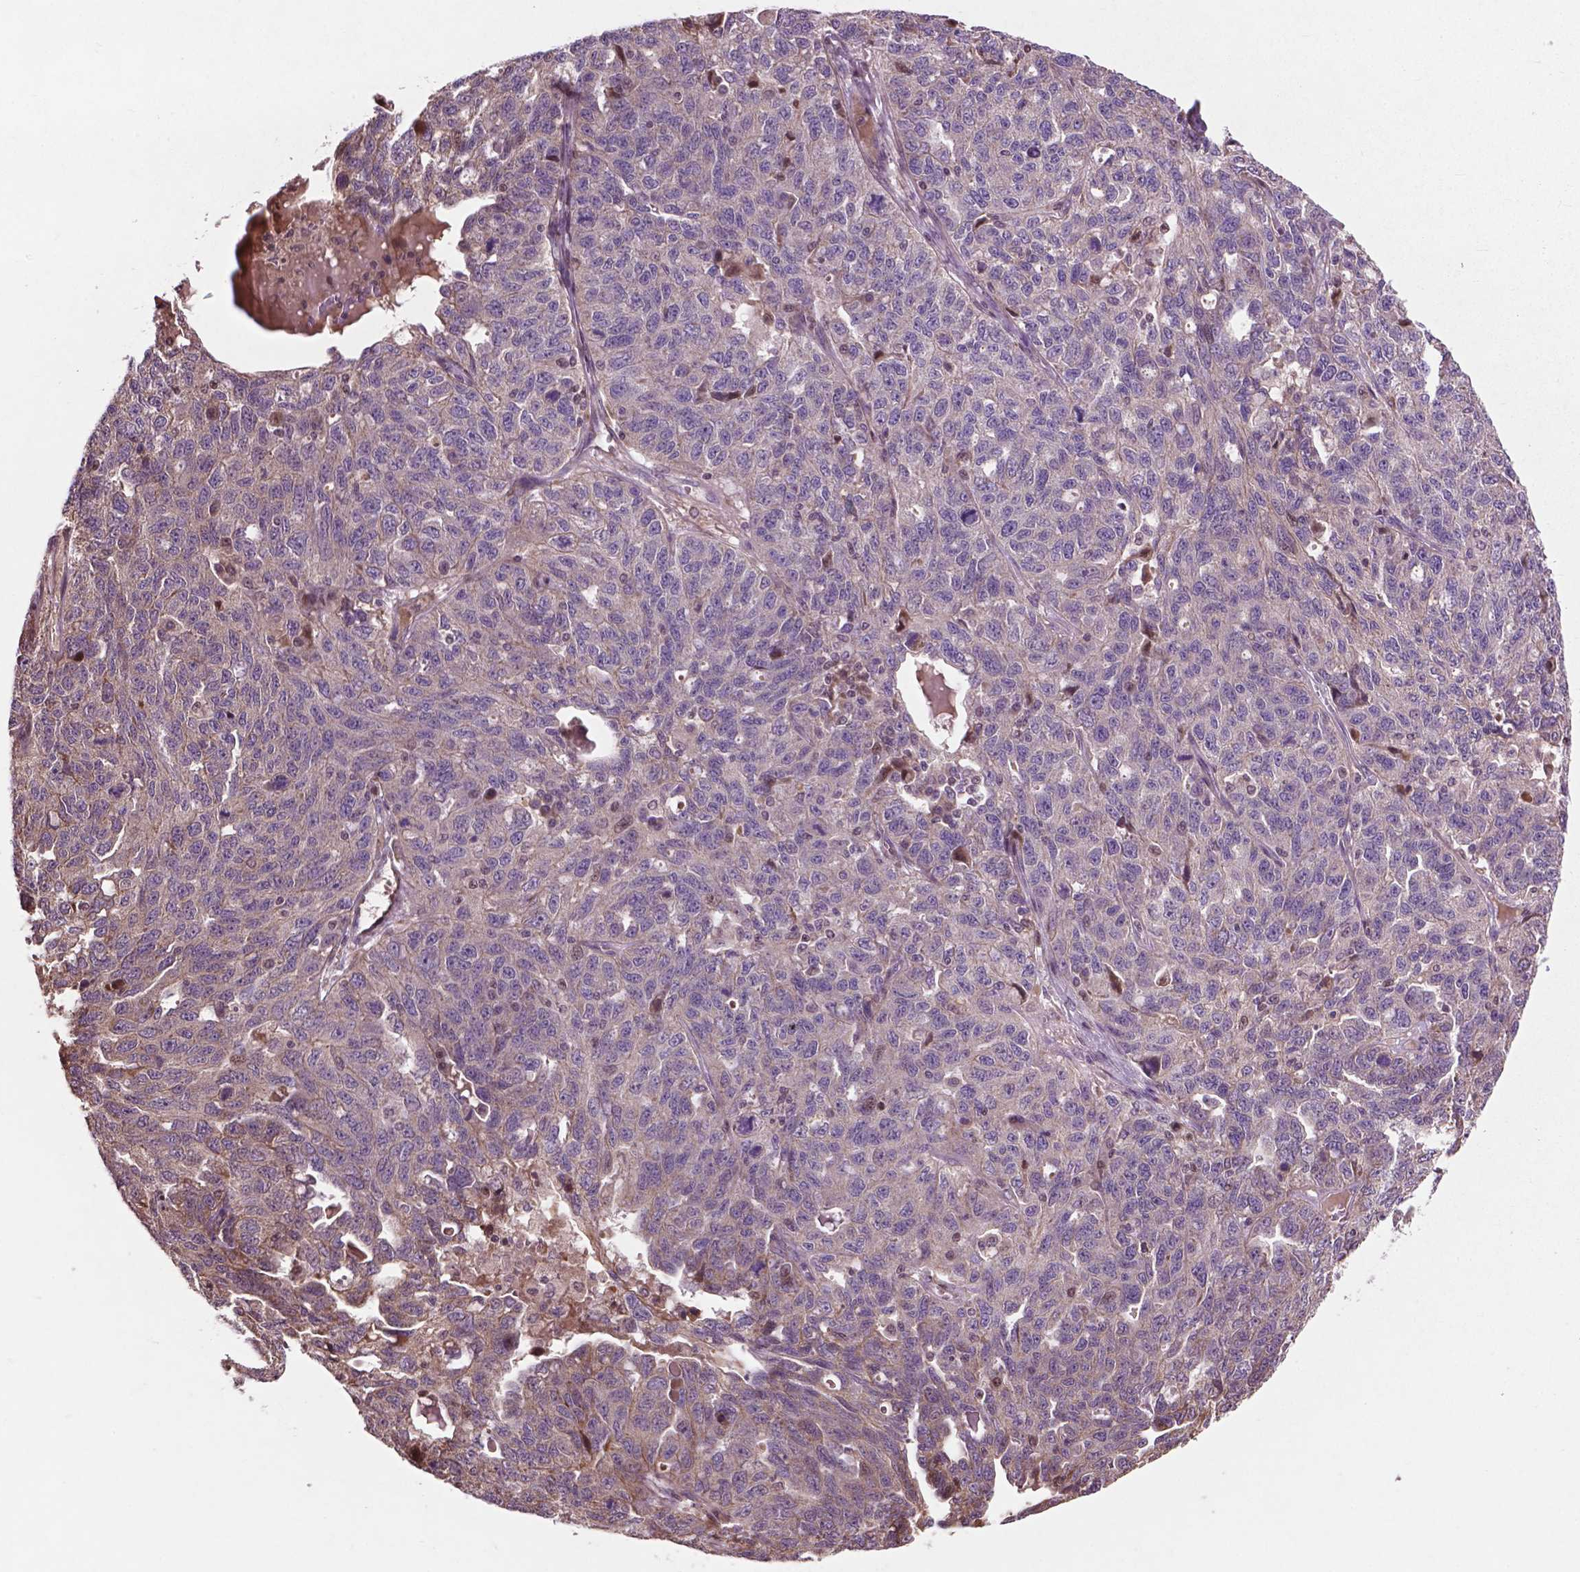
{"staining": {"intensity": "negative", "quantity": "none", "location": "none"}, "tissue": "ovarian cancer", "cell_type": "Tumor cells", "image_type": "cancer", "snomed": [{"axis": "morphology", "description": "Cystadenocarcinoma, serous, NOS"}, {"axis": "topography", "description": "Ovary"}], "caption": "Immunohistochemical staining of serous cystadenocarcinoma (ovarian) reveals no significant positivity in tumor cells.", "gene": "B3GALNT2", "patient": {"sex": "female", "age": 71}}